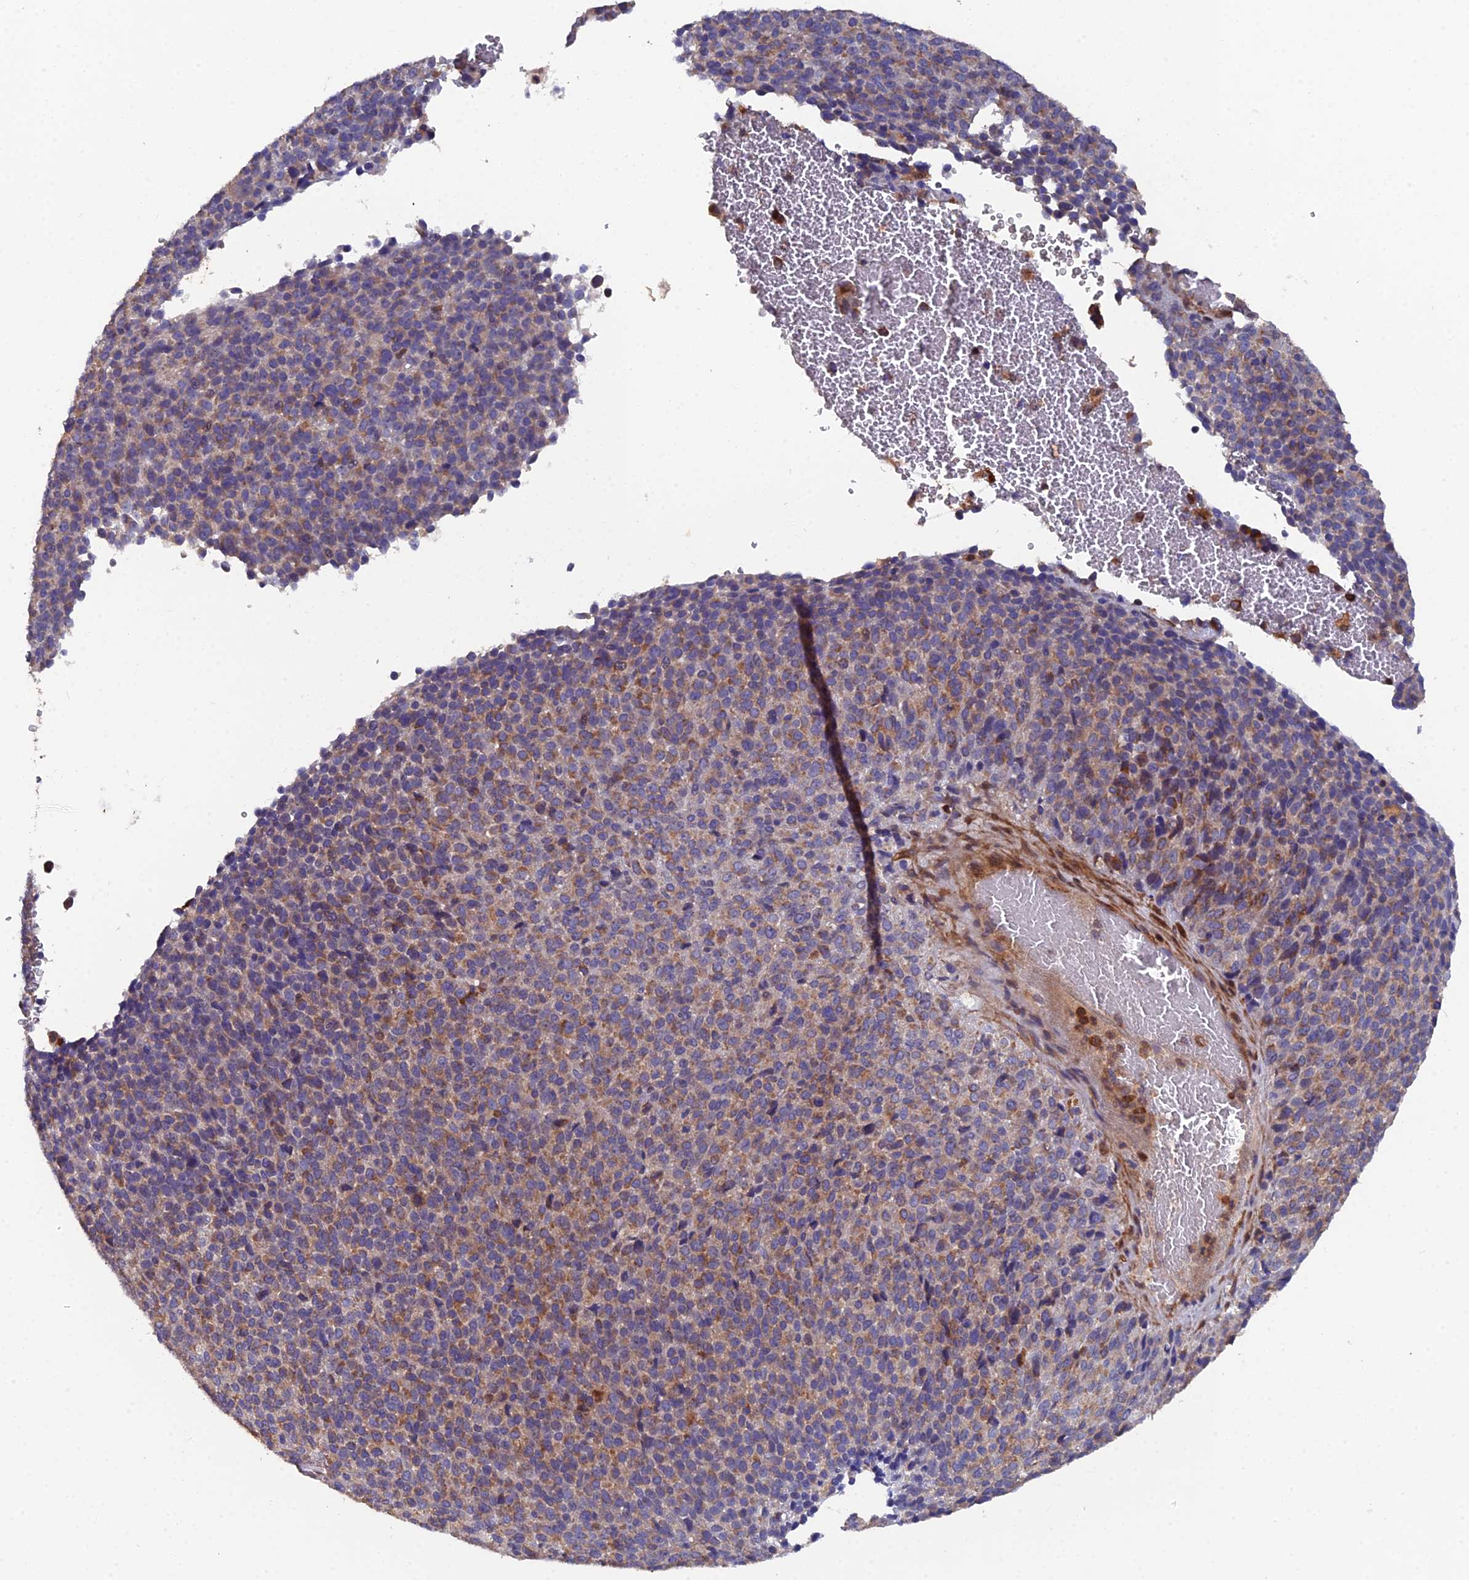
{"staining": {"intensity": "moderate", "quantity": "25%-75%", "location": "cytoplasmic/membranous"}, "tissue": "melanoma", "cell_type": "Tumor cells", "image_type": "cancer", "snomed": [{"axis": "morphology", "description": "Malignant melanoma, Metastatic site"}, {"axis": "topography", "description": "Brain"}], "caption": "The micrograph demonstrates a brown stain indicating the presence of a protein in the cytoplasmic/membranous of tumor cells in melanoma. (Brightfield microscopy of DAB IHC at high magnification).", "gene": "GALK2", "patient": {"sex": "female", "age": 56}}